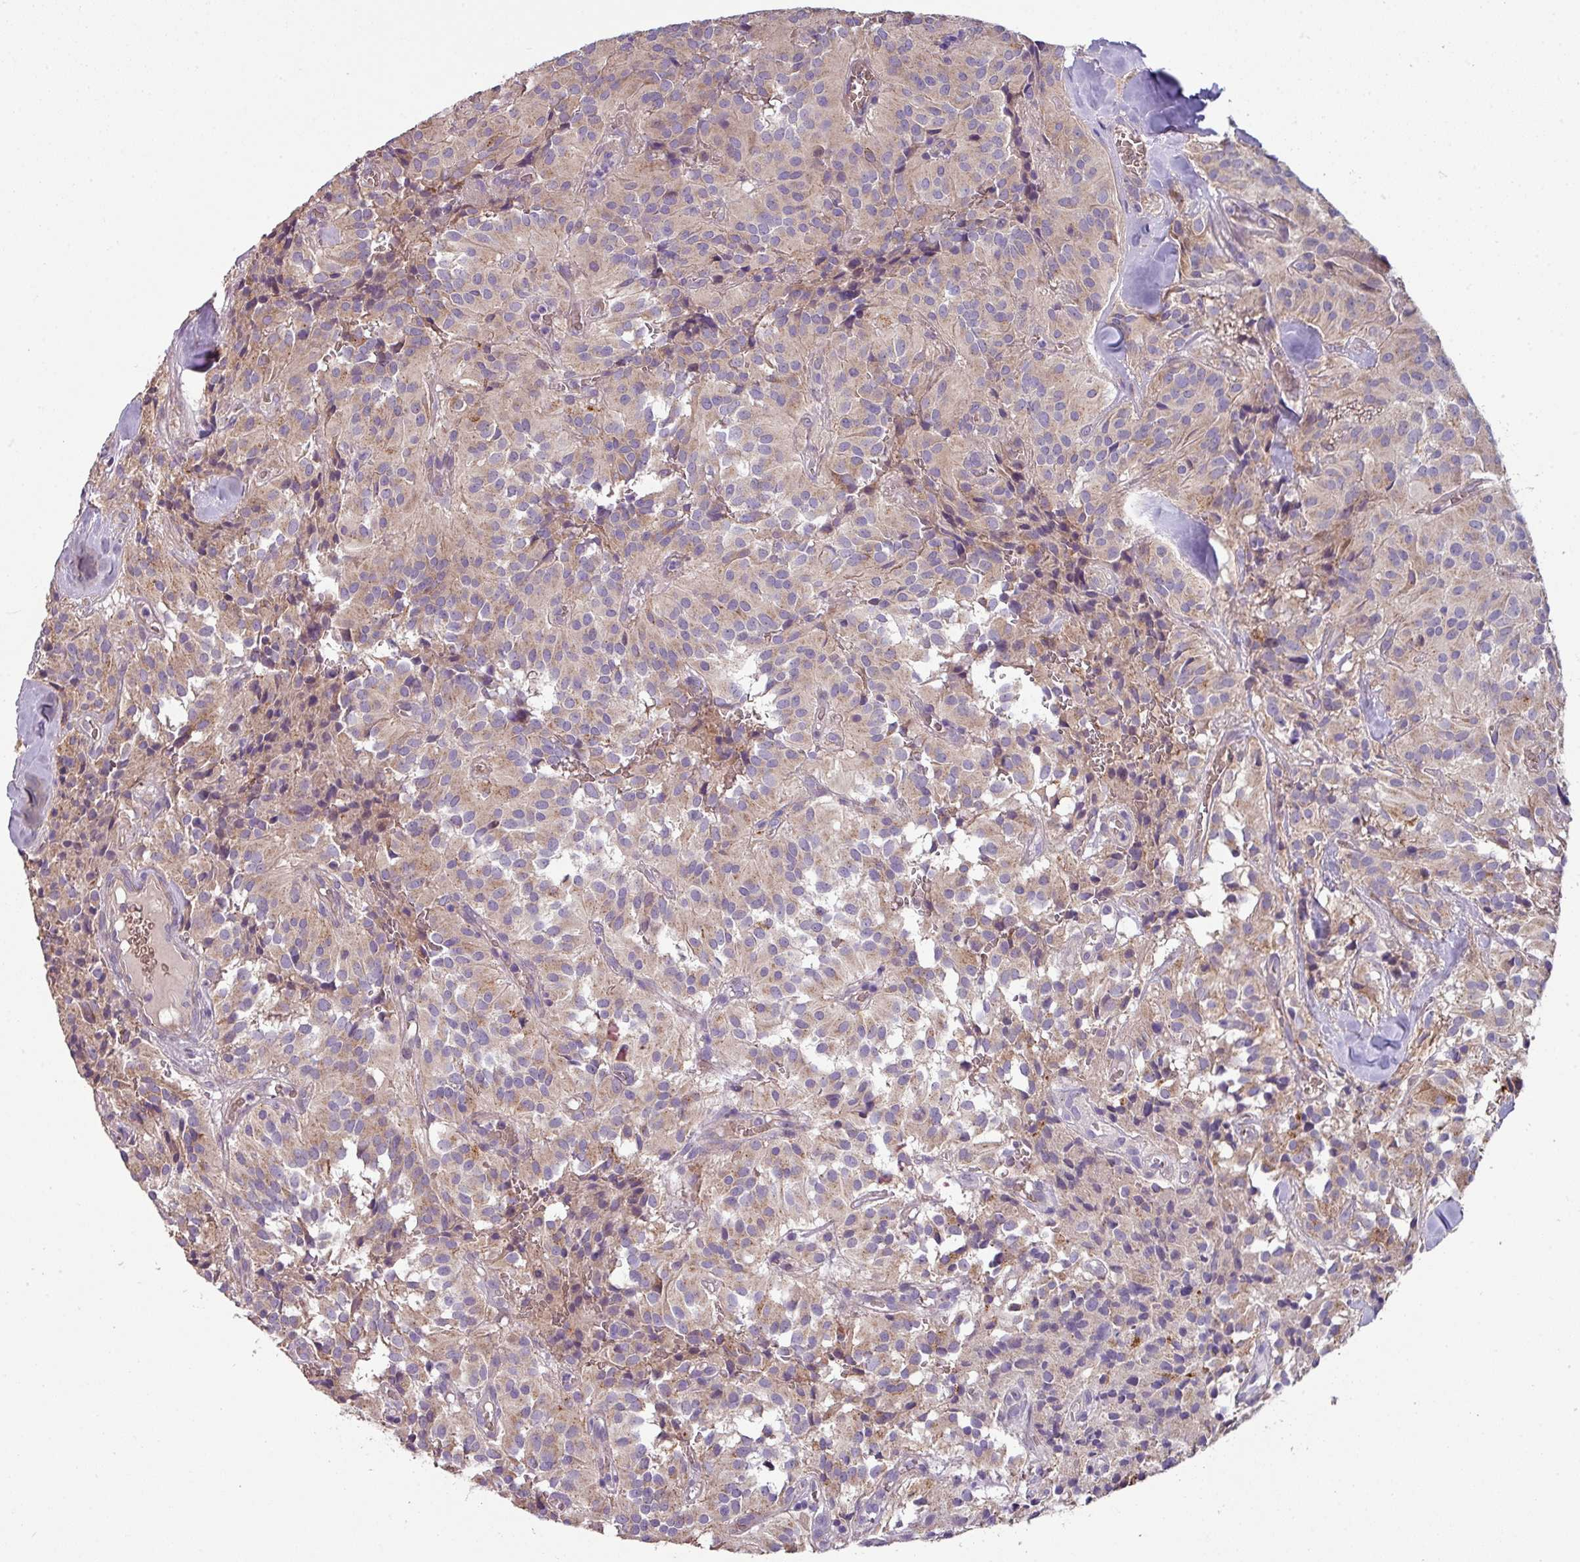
{"staining": {"intensity": "weak", "quantity": "25%-75%", "location": "cytoplasmic/membranous"}, "tissue": "glioma", "cell_type": "Tumor cells", "image_type": "cancer", "snomed": [{"axis": "morphology", "description": "Glioma, malignant, Low grade"}, {"axis": "topography", "description": "Brain"}], "caption": "A photomicrograph of human malignant low-grade glioma stained for a protein displays weak cytoplasmic/membranous brown staining in tumor cells.", "gene": "LRRC9", "patient": {"sex": "male", "age": 42}}